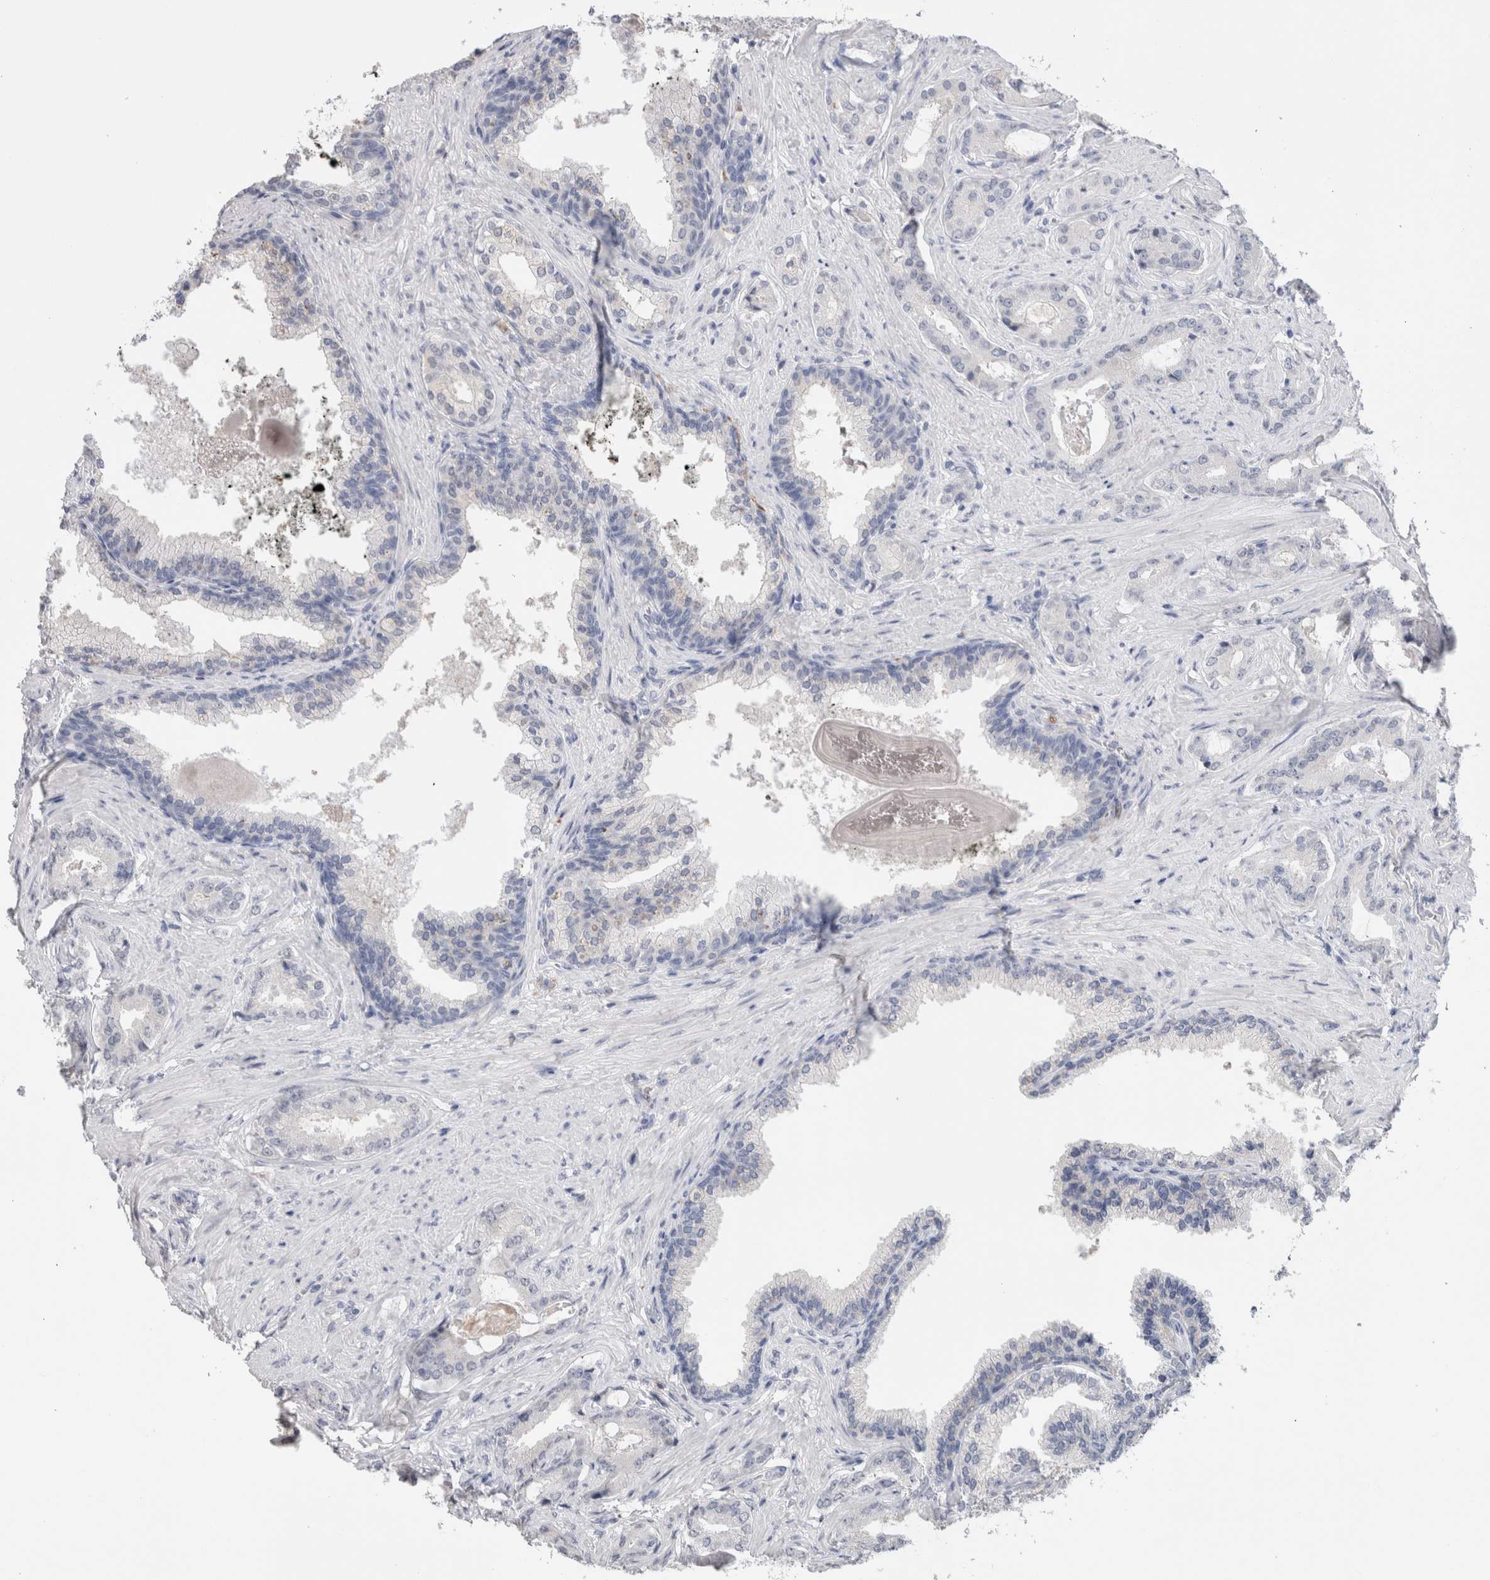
{"staining": {"intensity": "negative", "quantity": "none", "location": "none"}, "tissue": "prostate cancer", "cell_type": "Tumor cells", "image_type": "cancer", "snomed": [{"axis": "morphology", "description": "Adenocarcinoma, Low grade"}, {"axis": "topography", "description": "Prostate"}], "caption": "DAB immunohistochemical staining of prostate cancer shows no significant staining in tumor cells.", "gene": "FABP4", "patient": {"sex": "male", "age": 71}}